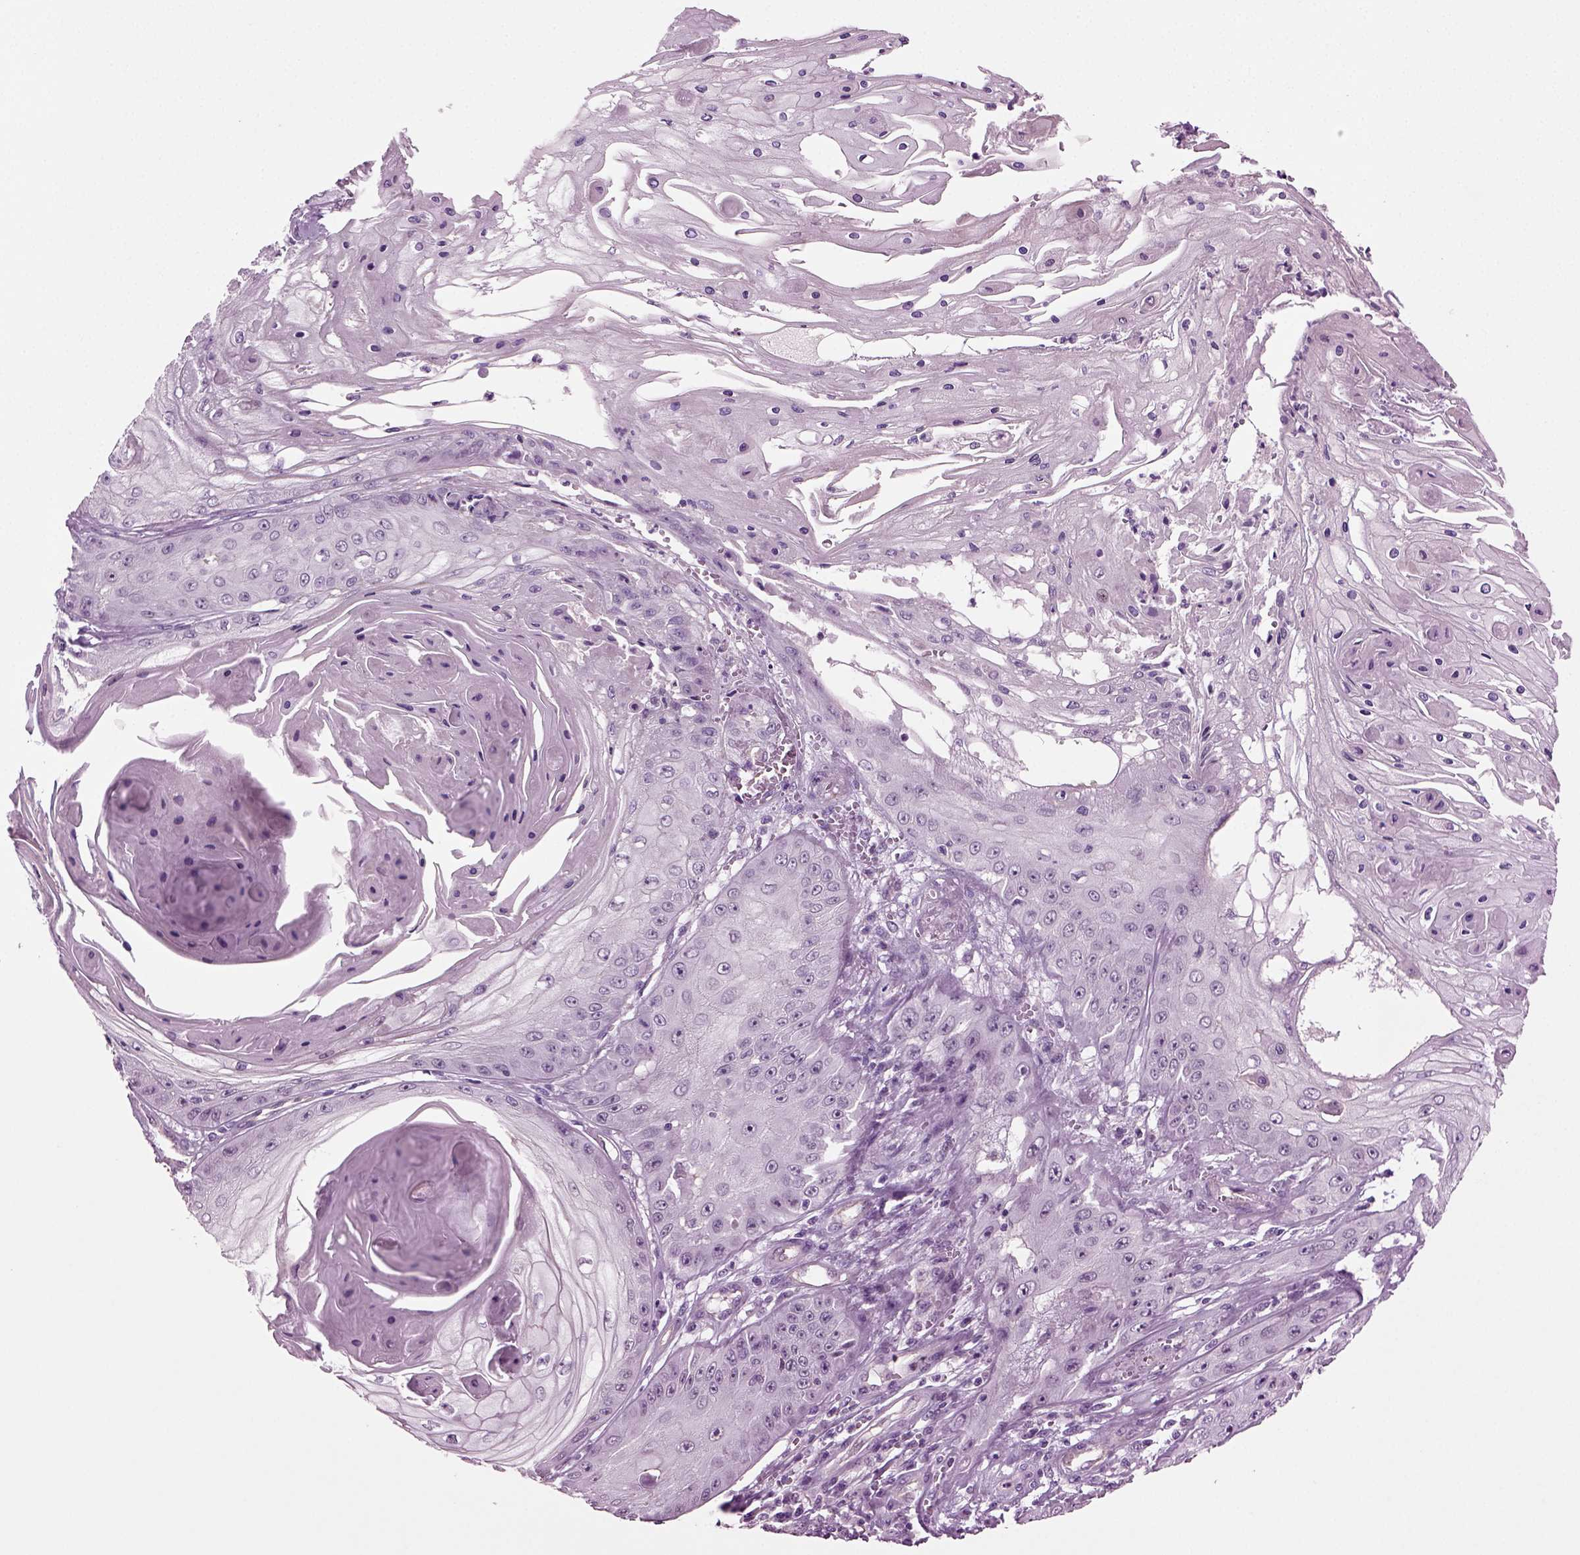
{"staining": {"intensity": "negative", "quantity": "none", "location": "none"}, "tissue": "skin cancer", "cell_type": "Tumor cells", "image_type": "cancer", "snomed": [{"axis": "morphology", "description": "Squamous cell carcinoma, NOS"}, {"axis": "topography", "description": "Skin"}], "caption": "High magnification brightfield microscopy of skin cancer stained with DAB (3,3'-diaminobenzidine) (brown) and counterstained with hematoxylin (blue): tumor cells show no significant positivity. Brightfield microscopy of immunohistochemistry stained with DAB (3,3'-diaminobenzidine) (brown) and hematoxylin (blue), captured at high magnification.", "gene": "COL9A2", "patient": {"sex": "male", "age": 70}}